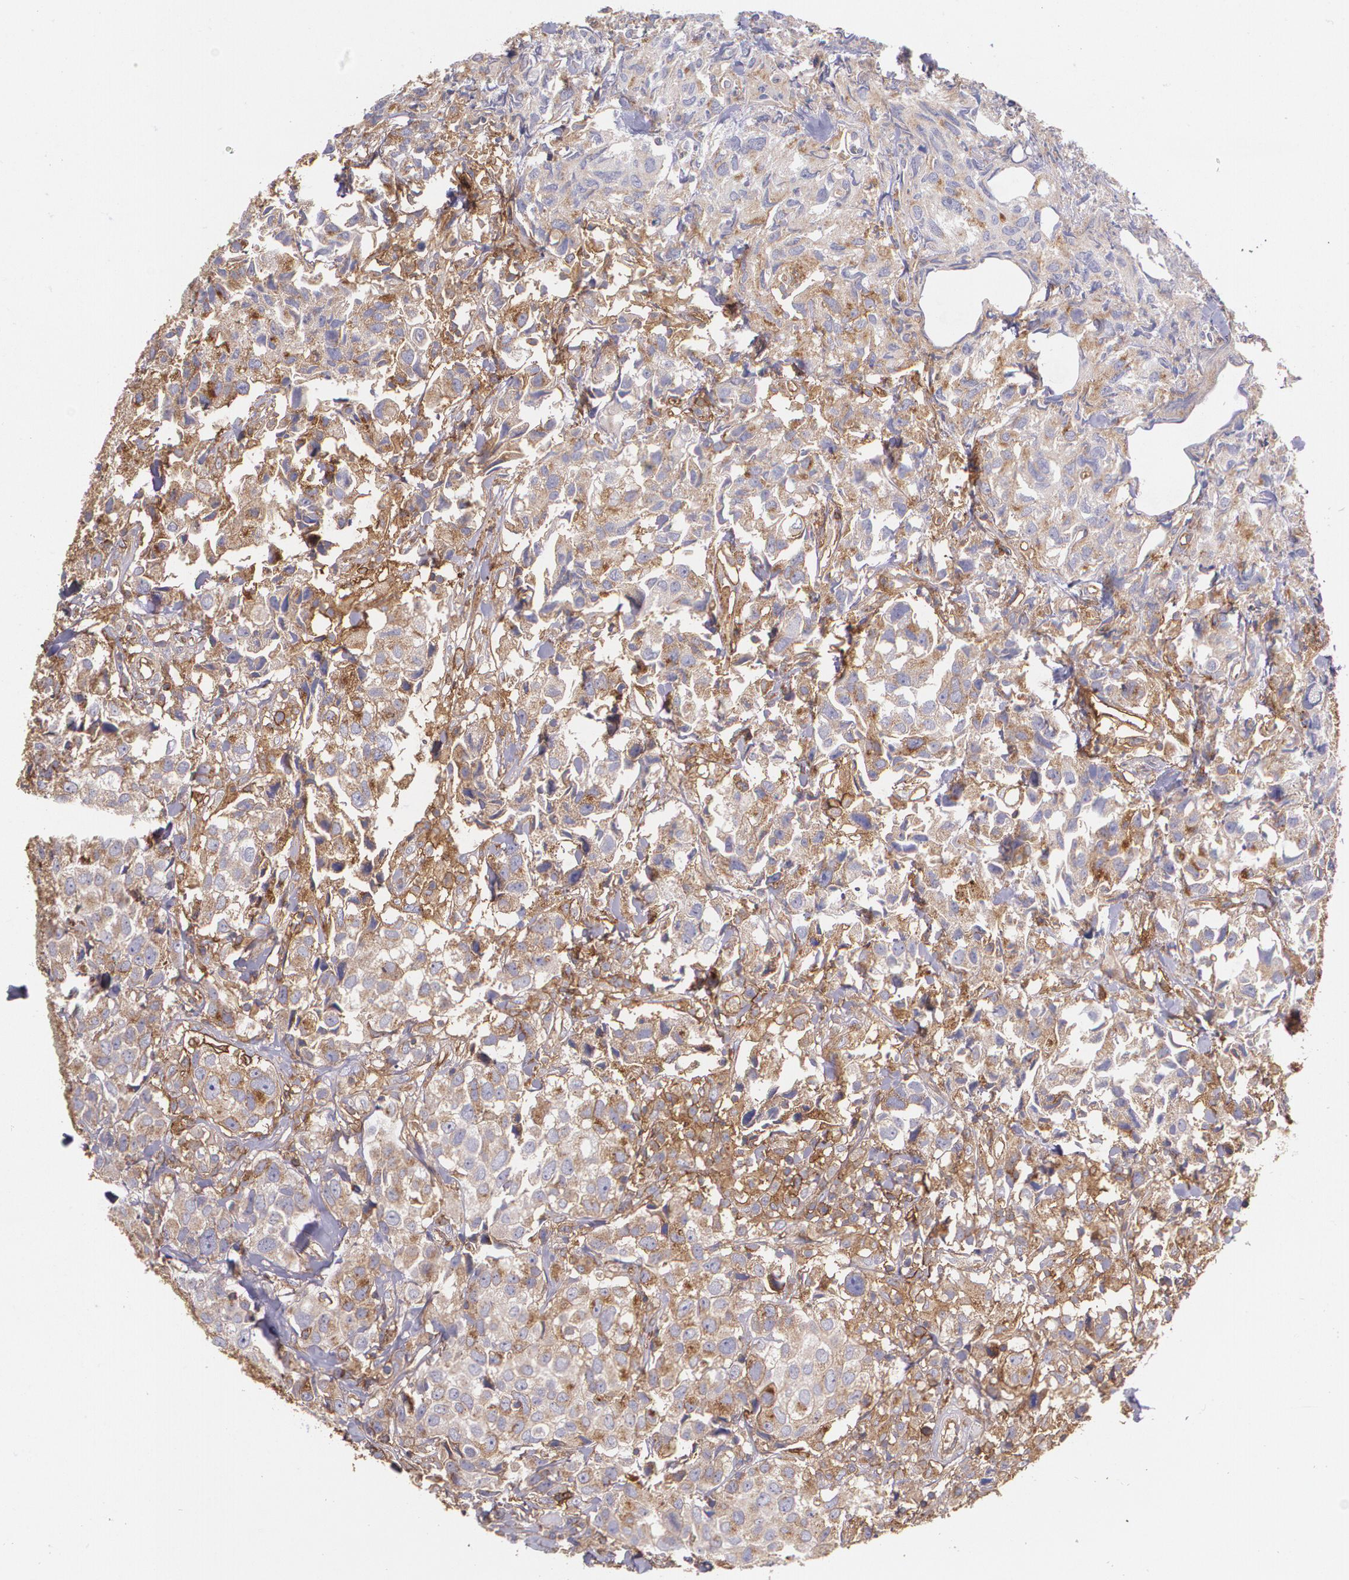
{"staining": {"intensity": "weak", "quantity": "25%-75%", "location": "cytoplasmic/membranous"}, "tissue": "urothelial cancer", "cell_type": "Tumor cells", "image_type": "cancer", "snomed": [{"axis": "morphology", "description": "Urothelial carcinoma, High grade"}, {"axis": "topography", "description": "Urinary bladder"}], "caption": "Immunohistochemistry (IHC) histopathology image of human urothelial cancer stained for a protein (brown), which demonstrates low levels of weak cytoplasmic/membranous staining in approximately 25%-75% of tumor cells.", "gene": "B2M", "patient": {"sex": "female", "age": 75}}